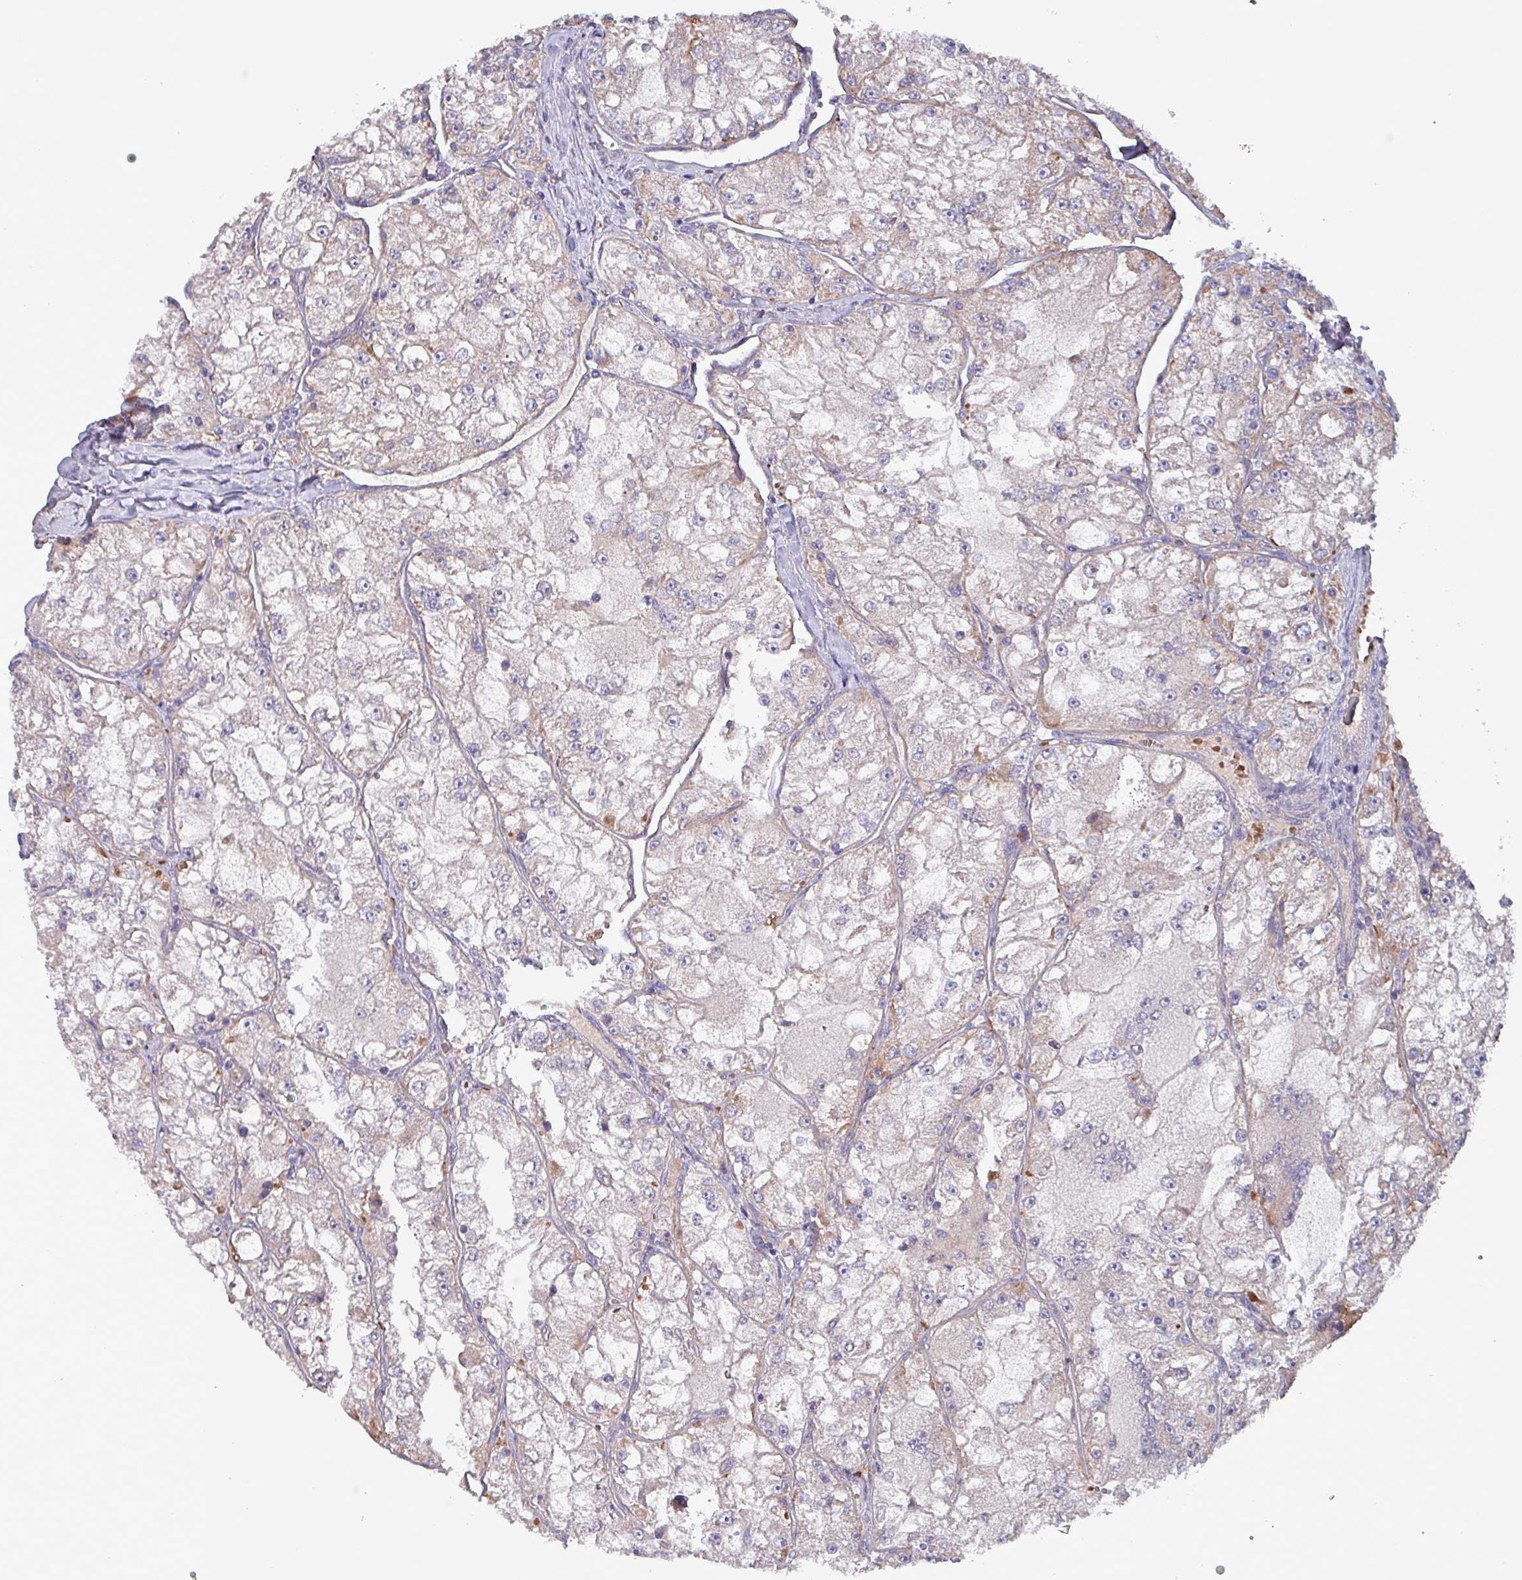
{"staining": {"intensity": "moderate", "quantity": "<25%", "location": "cytoplasmic/membranous"}, "tissue": "renal cancer", "cell_type": "Tumor cells", "image_type": "cancer", "snomed": [{"axis": "morphology", "description": "Adenocarcinoma, NOS"}, {"axis": "topography", "description": "Kidney"}], "caption": "Protein analysis of adenocarcinoma (renal) tissue shows moderate cytoplasmic/membranous staining in approximately <25% of tumor cells. The staining was performed using DAB to visualize the protein expression in brown, while the nuclei were stained in blue with hematoxylin (Magnification: 20x).", "gene": "ZNF322", "patient": {"sex": "female", "age": 72}}